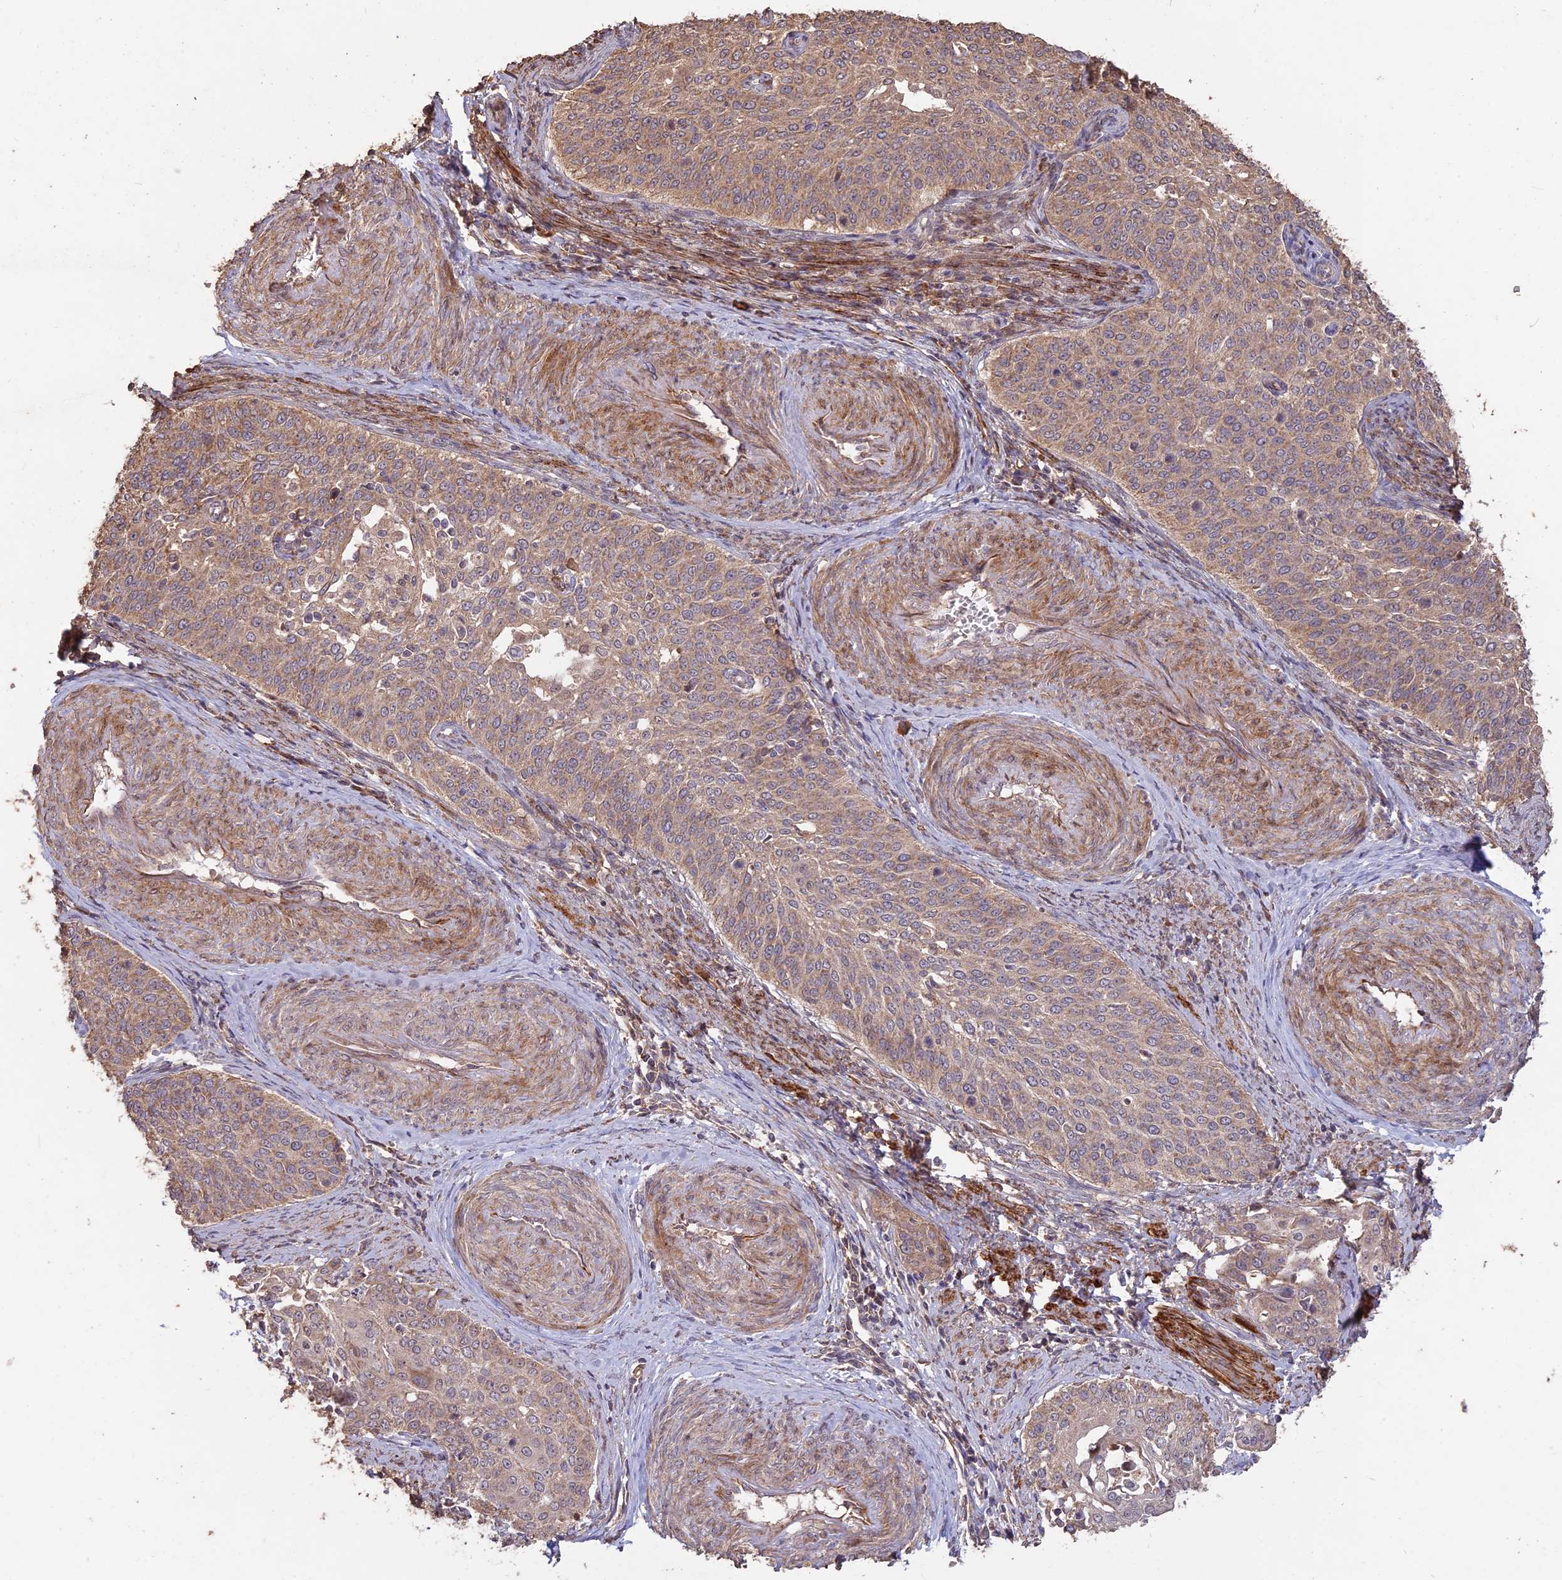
{"staining": {"intensity": "moderate", "quantity": "25%-75%", "location": "cytoplasmic/membranous"}, "tissue": "cervical cancer", "cell_type": "Tumor cells", "image_type": "cancer", "snomed": [{"axis": "morphology", "description": "Squamous cell carcinoma, NOS"}, {"axis": "topography", "description": "Cervix"}], "caption": "The image demonstrates immunohistochemical staining of cervical cancer (squamous cell carcinoma). There is moderate cytoplasmic/membranous expression is identified in approximately 25%-75% of tumor cells.", "gene": "LAYN", "patient": {"sex": "female", "age": 44}}